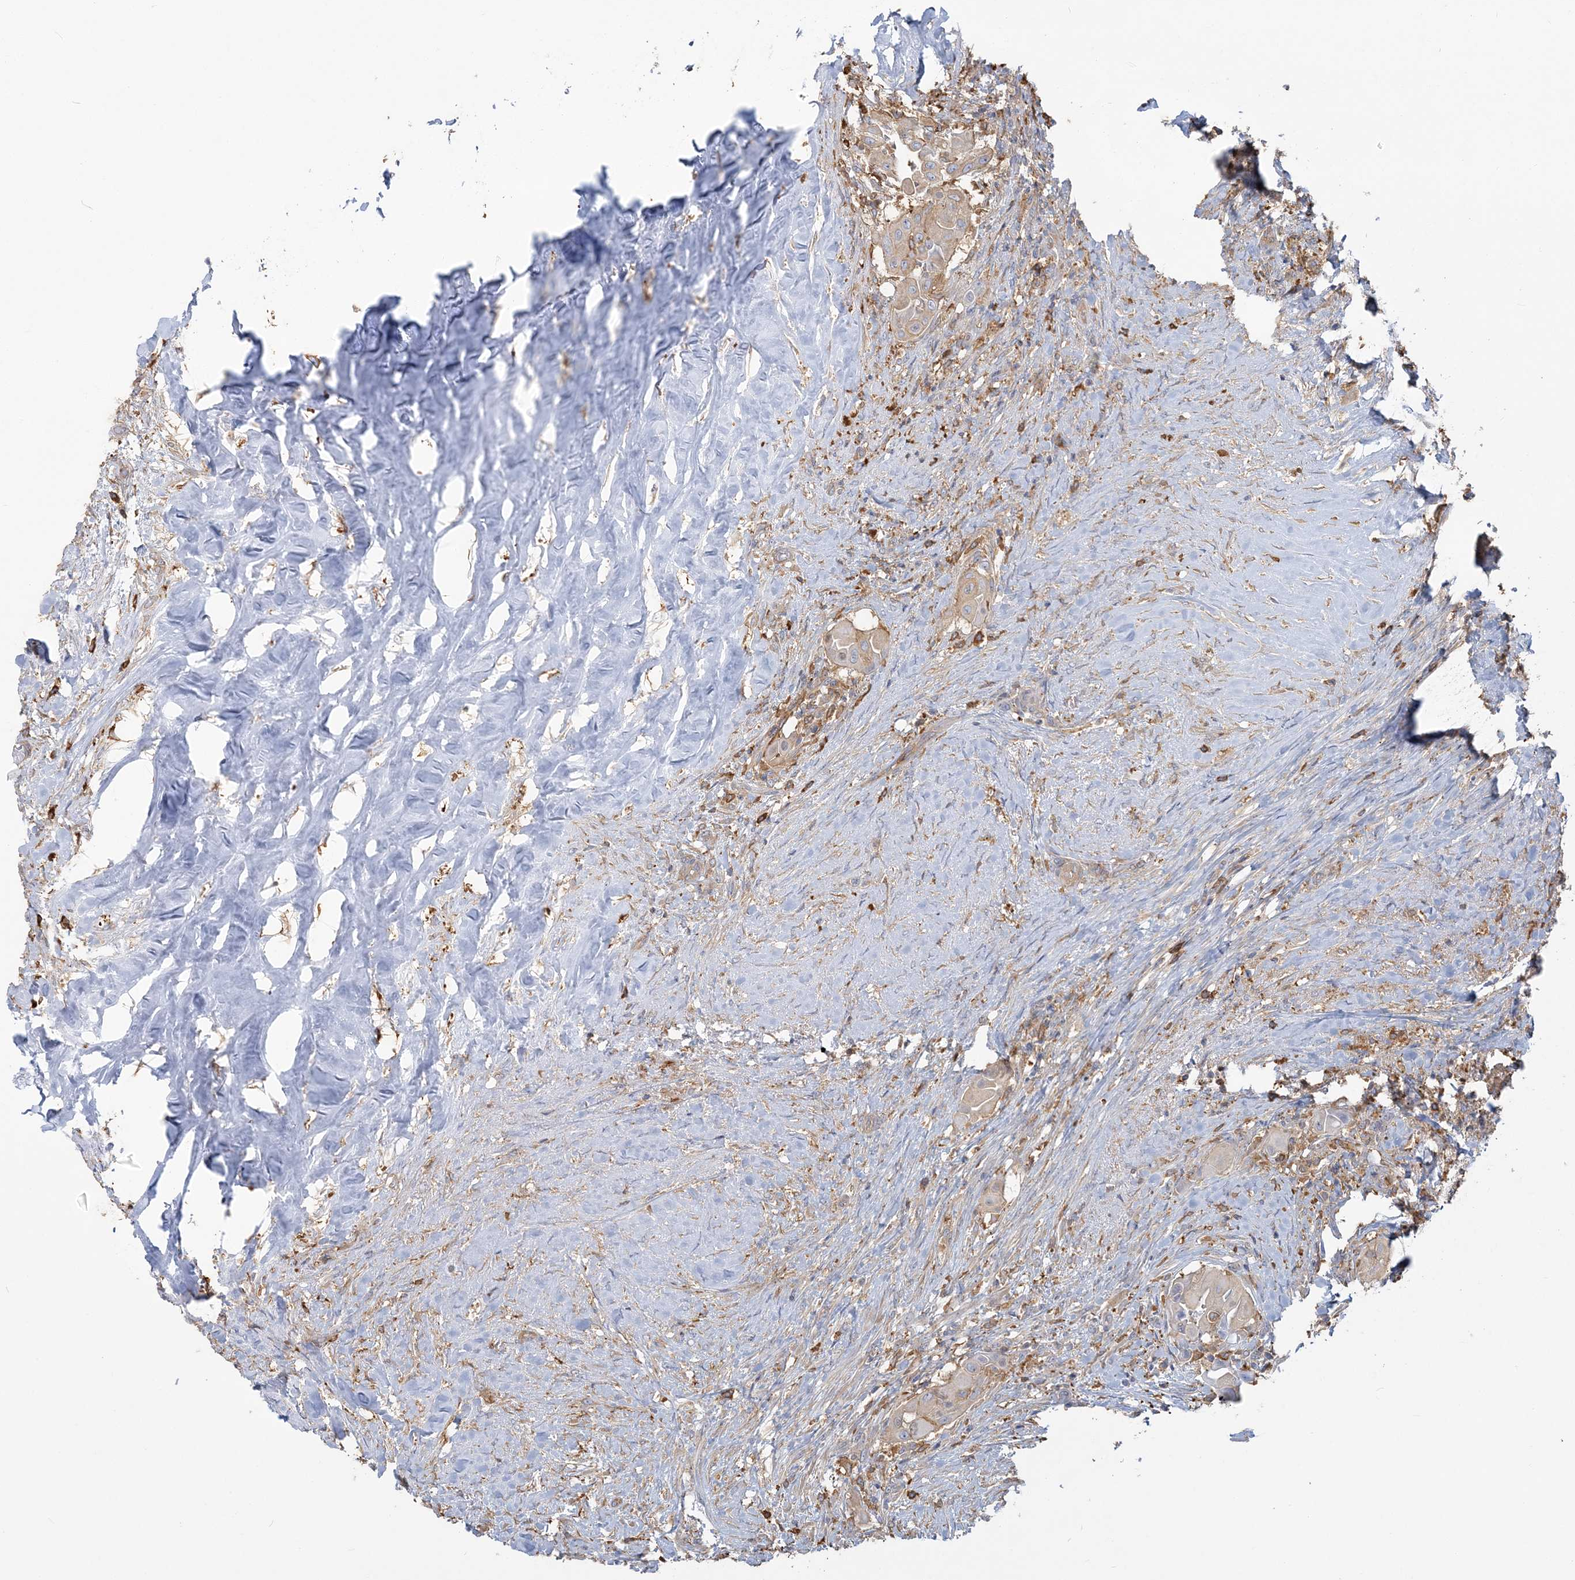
{"staining": {"intensity": "weak", "quantity": "<25%", "location": "cytoplasmic/membranous"}, "tissue": "thyroid cancer", "cell_type": "Tumor cells", "image_type": "cancer", "snomed": [{"axis": "morphology", "description": "Papillary adenocarcinoma, NOS"}, {"axis": "topography", "description": "Thyroid gland"}], "caption": "IHC of thyroid cancer (papillary adenocarcinoma) exhibits no staining in tumor cells. The staining is performed using DAB brown chromogen with nuclei counter-stained in using hematoxylin.", "gene": "ANKS1A", "patient": {"sex": "female", "age": 59}}